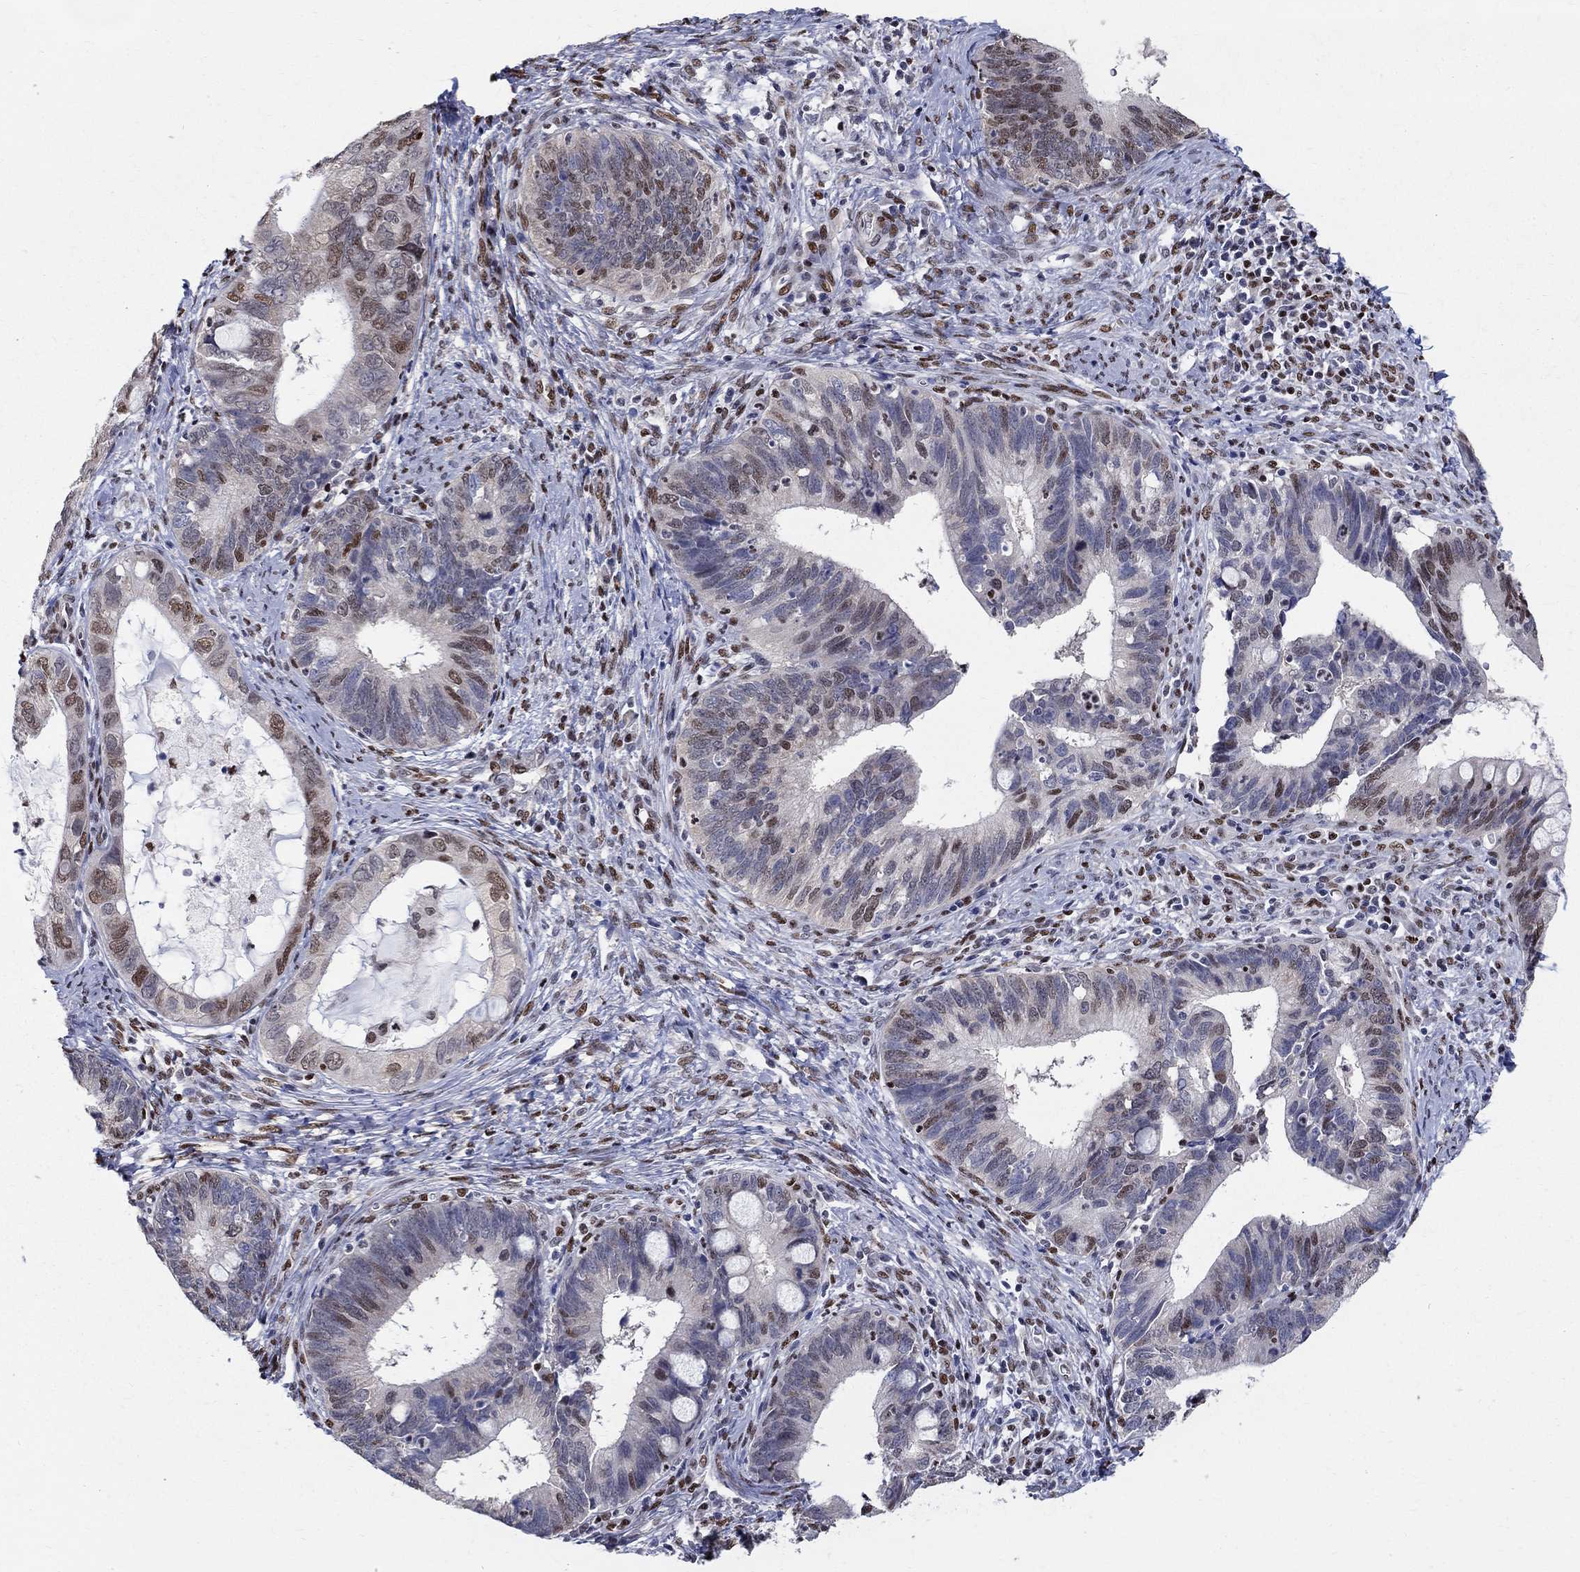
{"staining": {"intensity": "moderate", "quantity": "<25%", "location": "nuclear"}, "tissue": "cervical cancer", "cell_type": "Tumor cells", "image_type": "cancer", "snomed": [{"axis": "morphology", "description": "Adenocarcinoma, NOS"}, {"axis": "topography", "description": "Cervix"}], "caption": "This histopathology image displays IHC staining of human cervical cancer, with low moderate nuclear positivity in about <25% of tumor cells.", "gene": "FBXO16", "patient": {"sex": "female", "age": 42}}